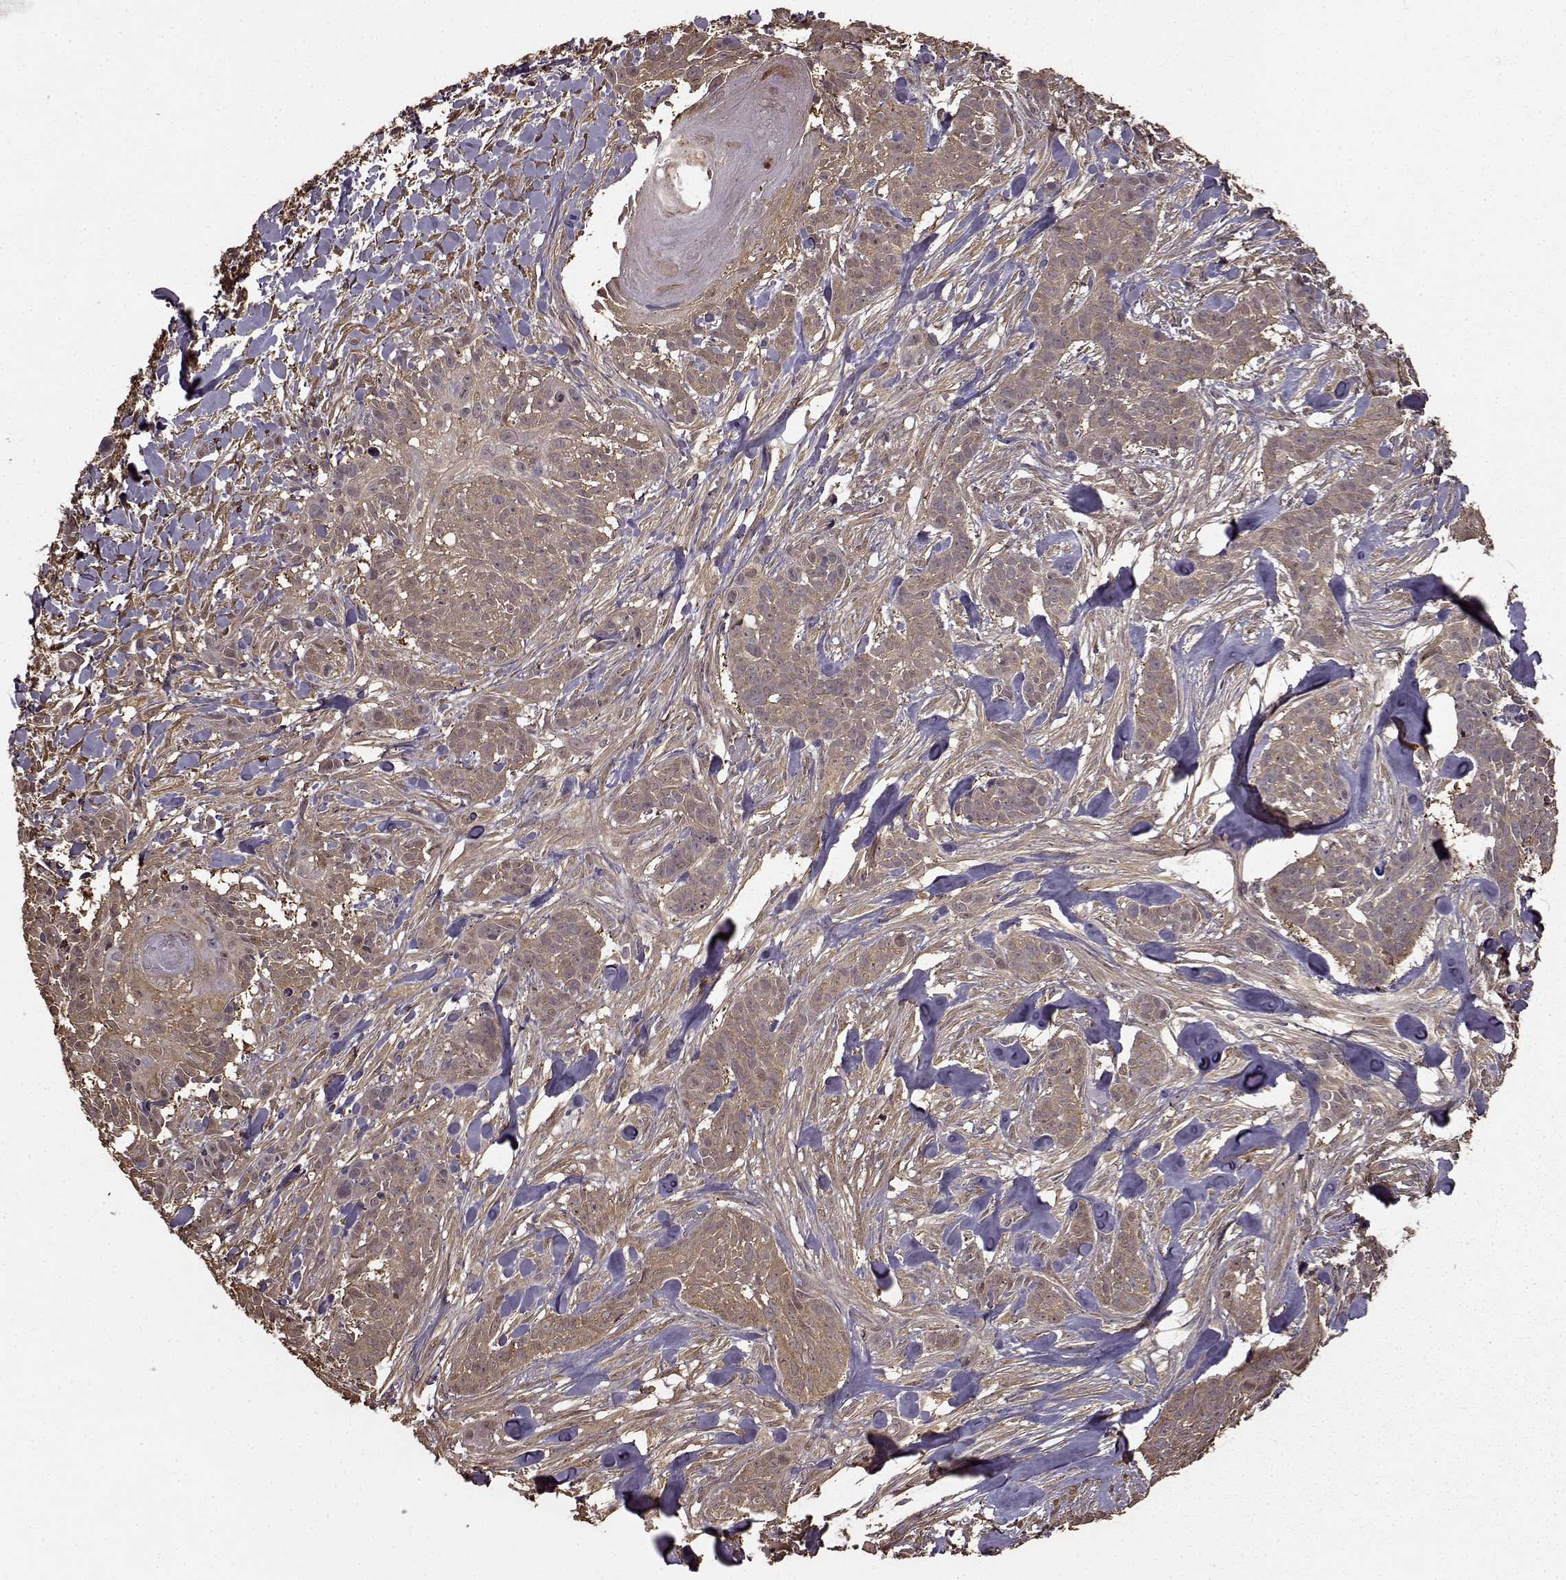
{"staining": {"intensity": "moderate", "quantity": "25%-75%", "location": "cytoplasmic/membranous"}, "tissue": "skin cancer", "cell_type": "Tumor cells", "image_type": "cancer", "snomed": [{"axis": "morphology", "description": "Basal cell carcinoma"}, {"axis": "topography", "description": "Skin"}], "caption": "Basal cell carcinoma (skin) was stained to show a protein in brown. There is medium levels of moderate cytoplasmic/membranous staining in approximately 25%-75% of tumor cells.", "gene": "NME1-NME2", "patient": {"sex": "male", "age": 87}}